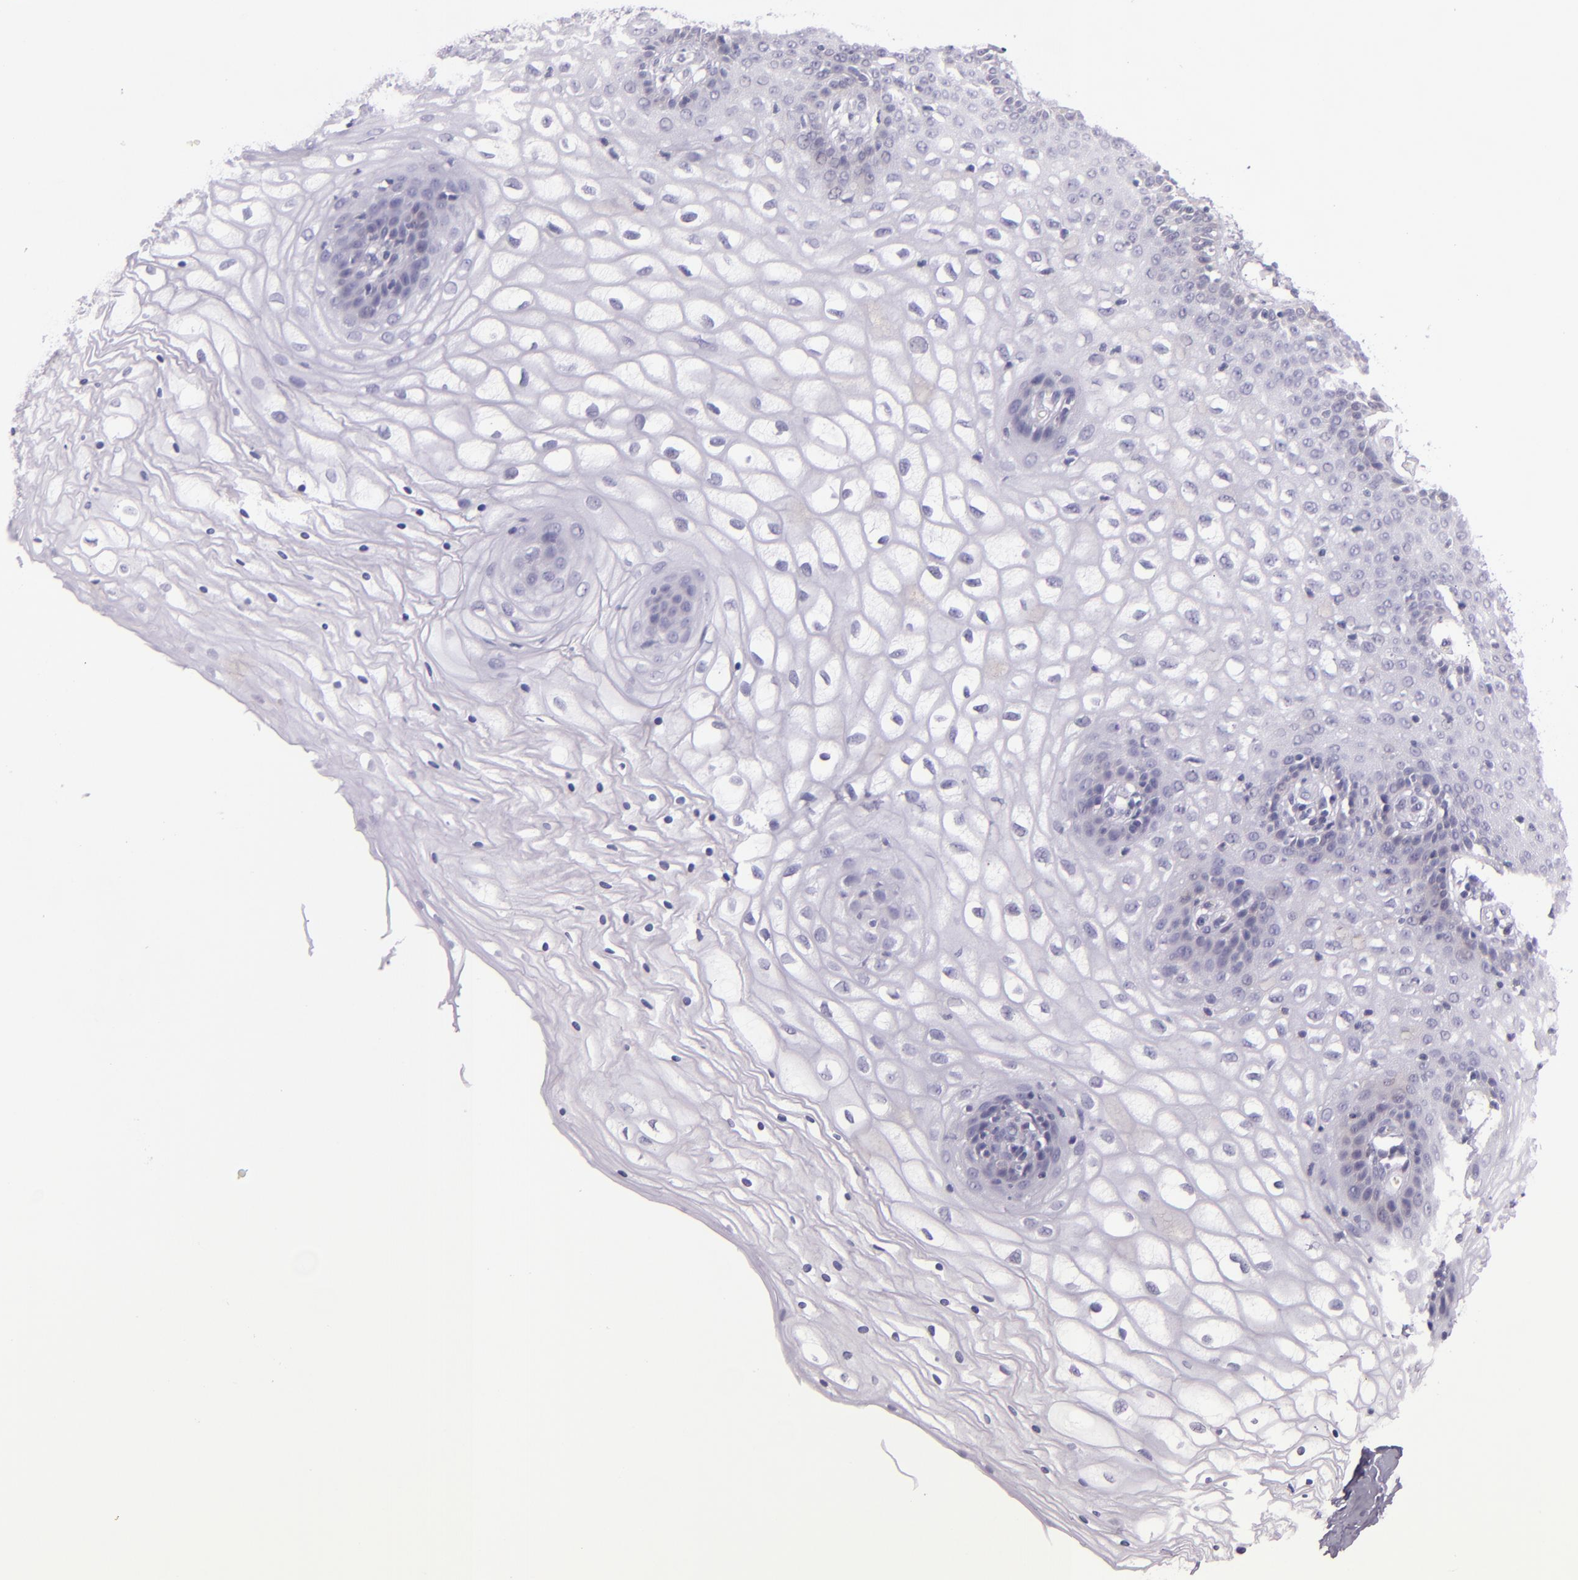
{"staining": {"intensity": "negative", "quantity": "none", "location": "none"}, "tissue": "vagina", "cell_type": "Squamous epithelial cells", "image_type": "normal", "snomed": [{"axis": "morphology", "description": "Normal tissue, NOS"}, {"axis": "topography", "description": "Vagina"}], "caption": "Micrograph shows no protein staining in squamous epithelial cells of unremarkable vagina.", "gene": "HSP90AA1", "patient": {"sex": "female", "age": 34}}